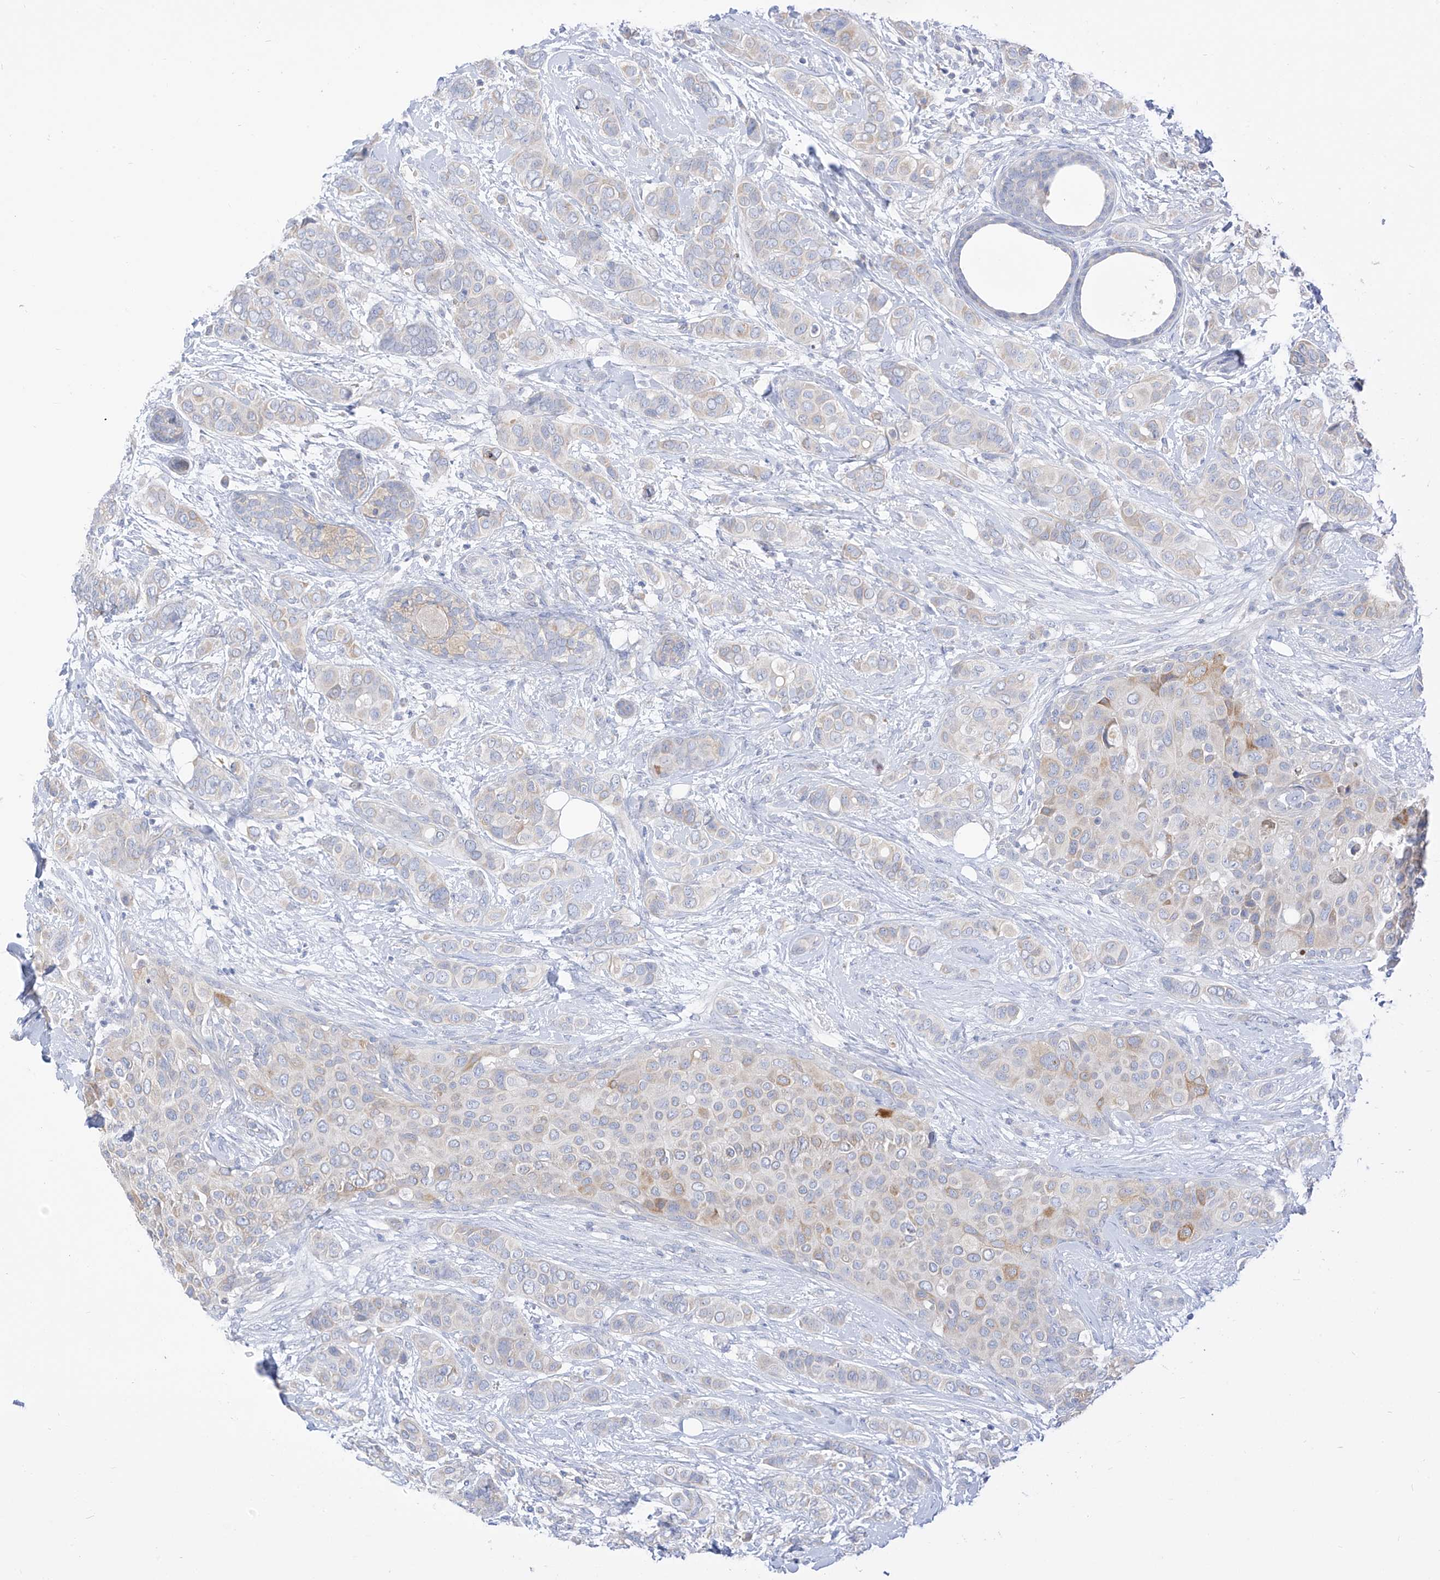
{"staining": {"intensity": "weak", "quantity": "25%-75%", "location": "cytoplasmic/membranous"}, "tissue": "breast cancer", "cell_type": "Tumor cells", "image_type": "cancer", "snomed": [{"axis": "morphology", "description": "Lobular carcinoma"}, {"axis": "topography", "description": "Breast"}], "caption": "A high-resolution image shows immunohistochemistry staining of breast lobular carcinoma, which shows weak cytoplasmic/membranous positivity in about 25%-75% of tumor cells. (DAB = brown stain, brightfield microscopy at high magnification).", "gene": "RASA2", "patient": {"sex": "female", "age": 51}}